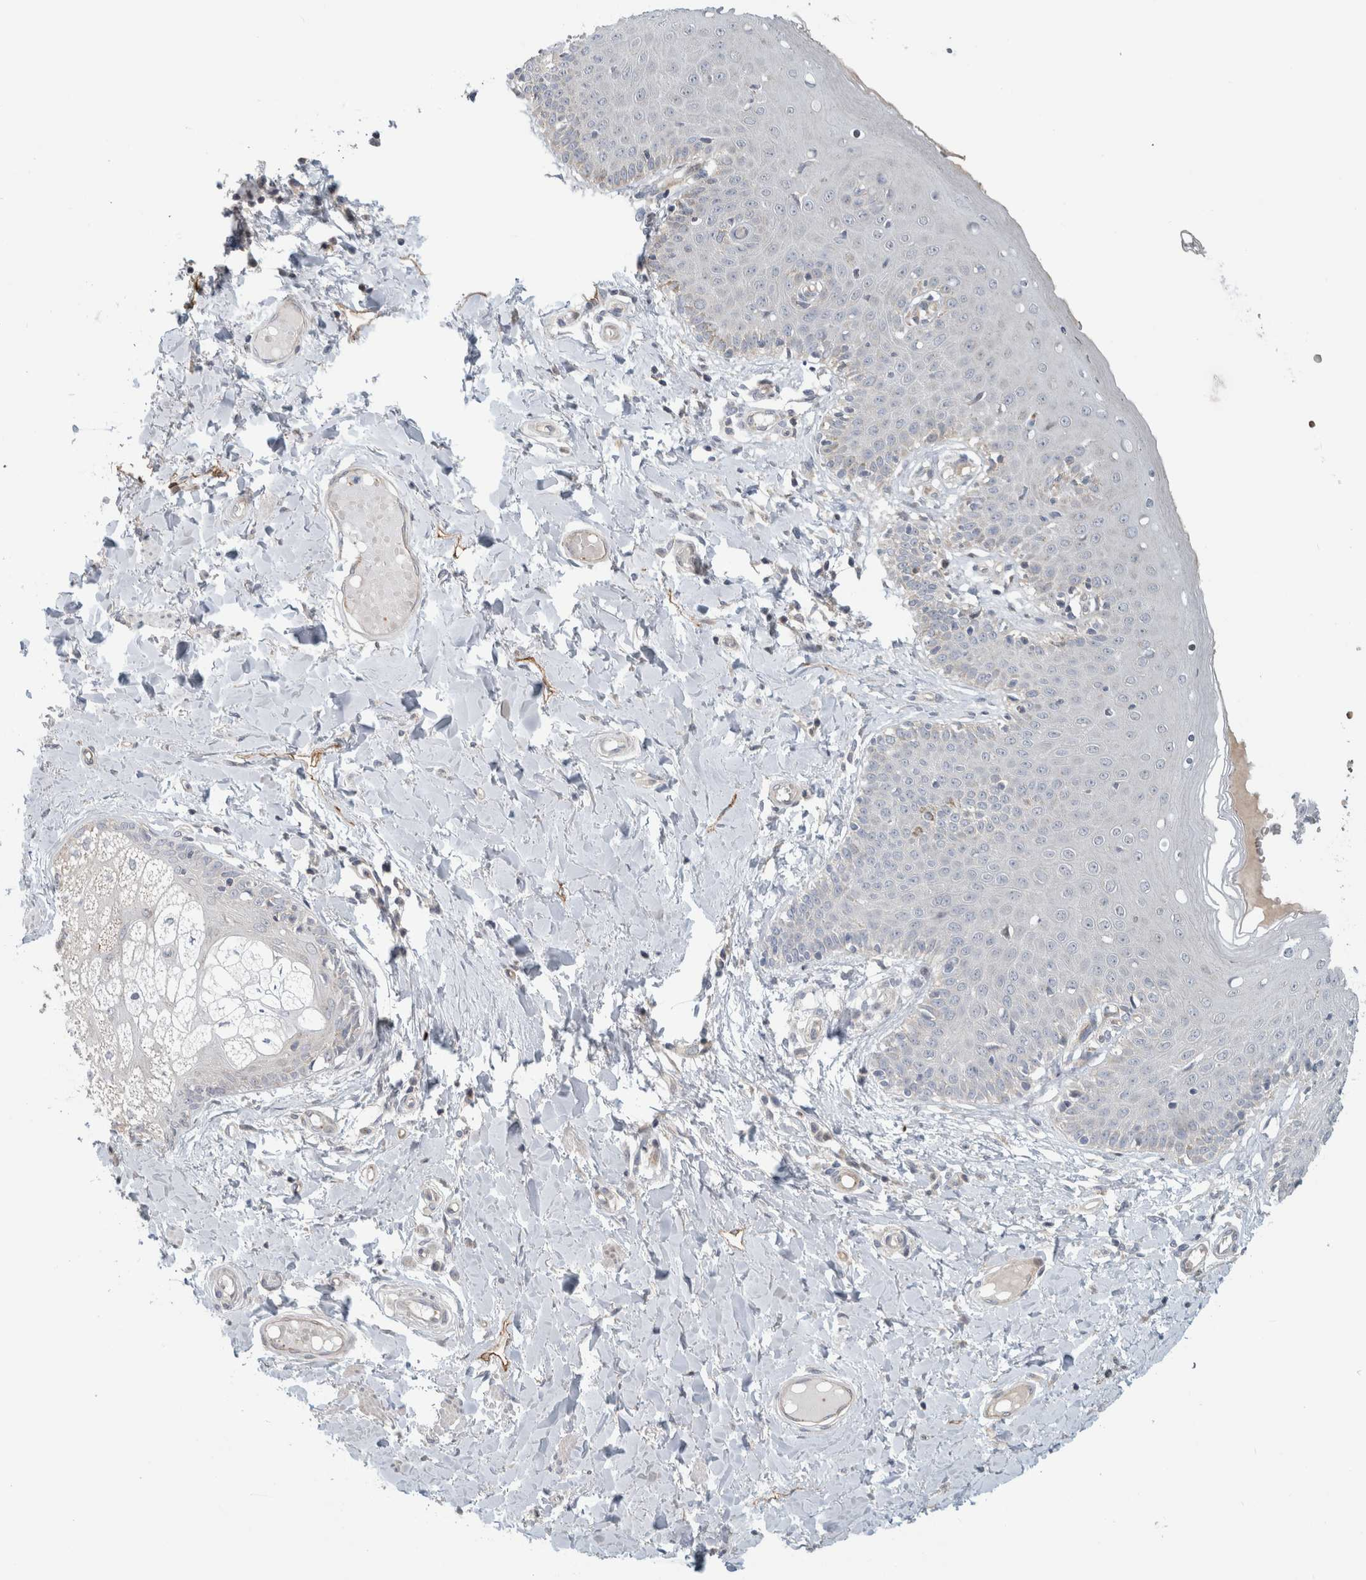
{"staining": {"intensity": "negative", "quantity": "none", "location": "none"}, "tissue": "skin", "cell_type": "Epidermal cells", "image_type": "normal", "snomed": [{"axis": "morphology", "description": "Normal tissue, NOS"}, {"axis": "topography", "description": "Vulva"}], "caption": "The micrograph reveals no significant staining in epidermal cells of skin. The staining was performed using DAB to visualize the protein expression in brown, while the nuclei were stained in blue with hematoxylin (Magnification: 20x).", "gene": "KPNA5", "patient": {"sex": "female", "age": 66}}